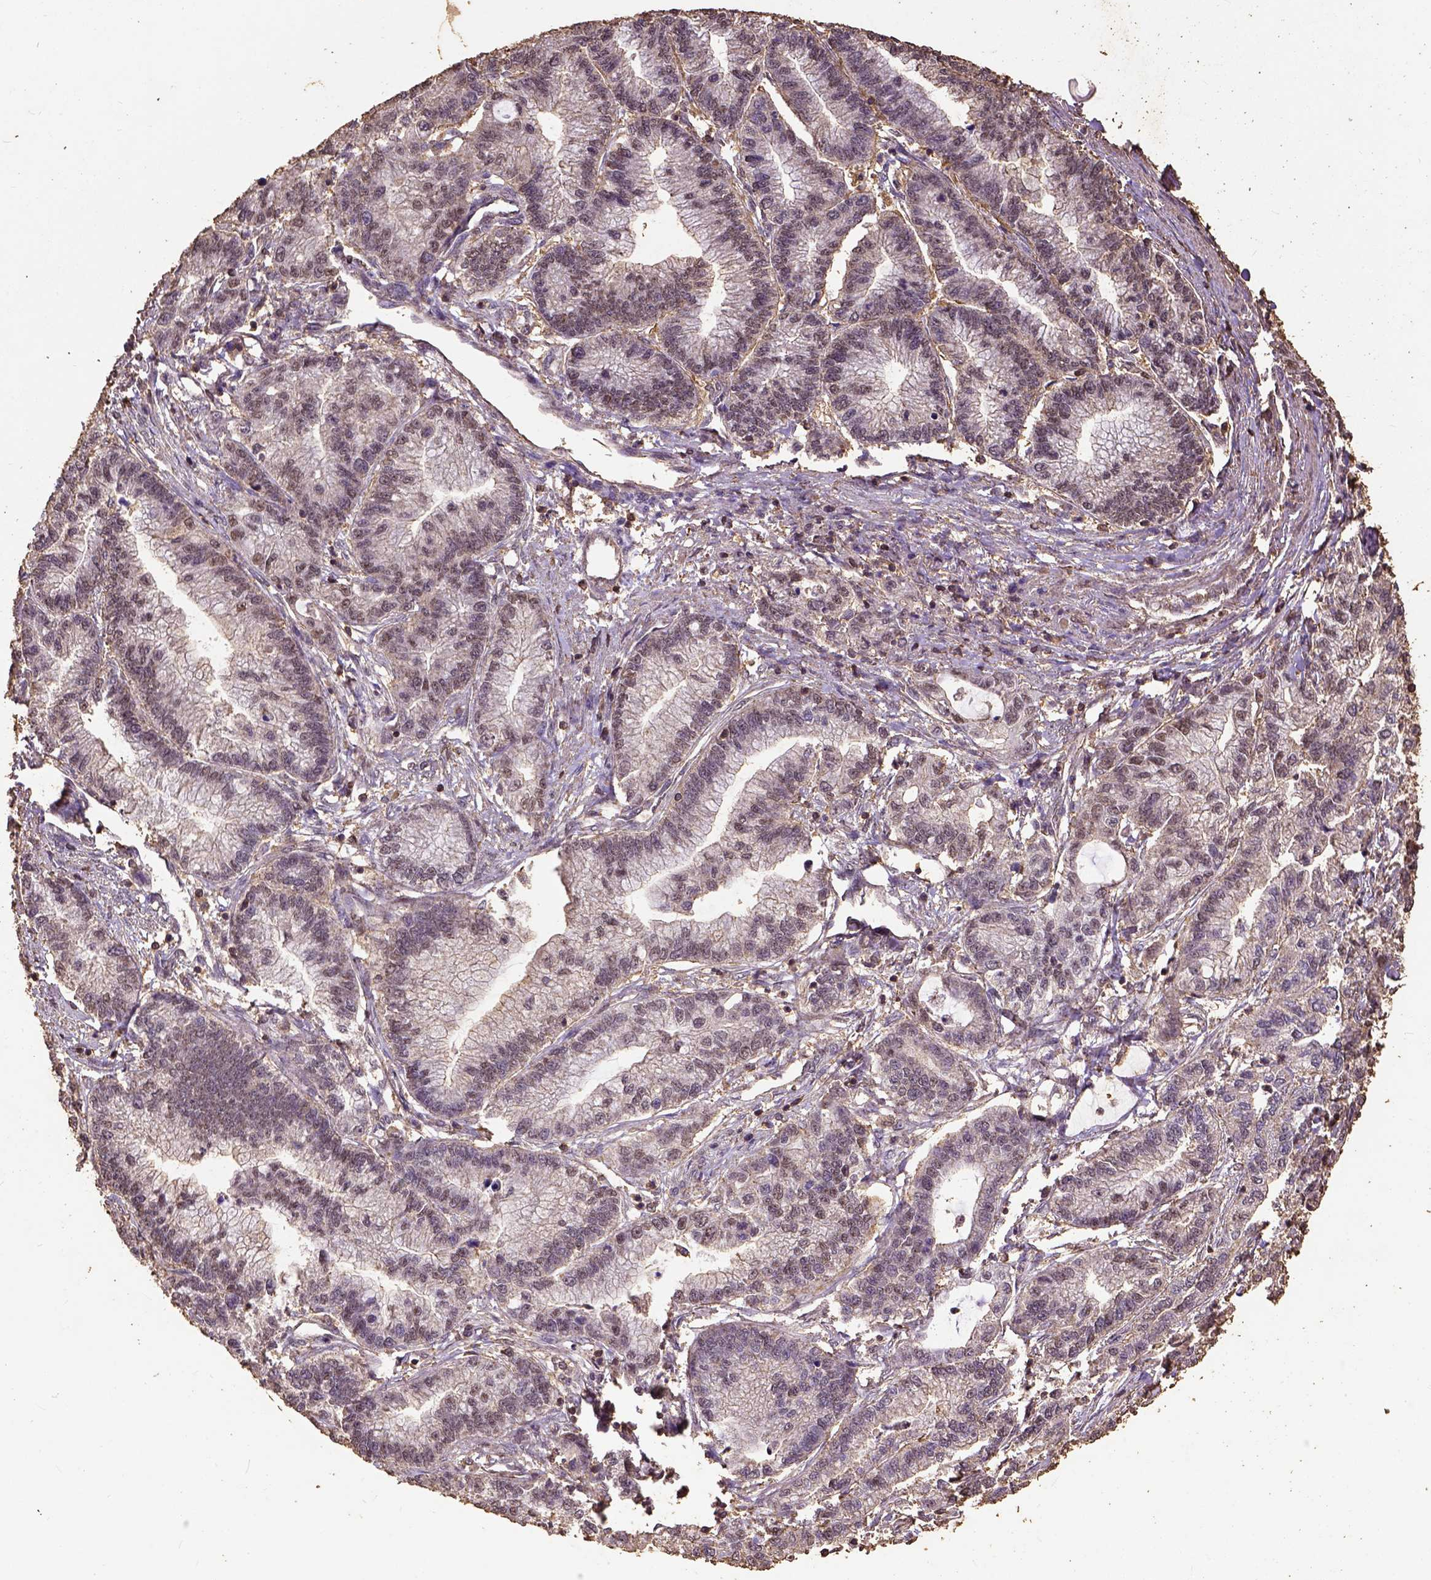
{"staining": {"intensity": "weak", "quantity": "<25%", "location": "nuclear"}, "tissue": "stomach cancer", "cell_type": "Tumor cells", "image_type": "cancer", "snomed": [{"axis": "morphology", "description": "Adenocarcinoma, NOS"}, {"axis": "topography", "description": "Stomach"}], "caption": "The immunohistochemistry (IHC) micrograph has no significant positivity in tumor cells of stomach cancer (adenocarcinoma) tissue.", "gene": "NACC1", "patient": {"sex": "male", "age": 83}}